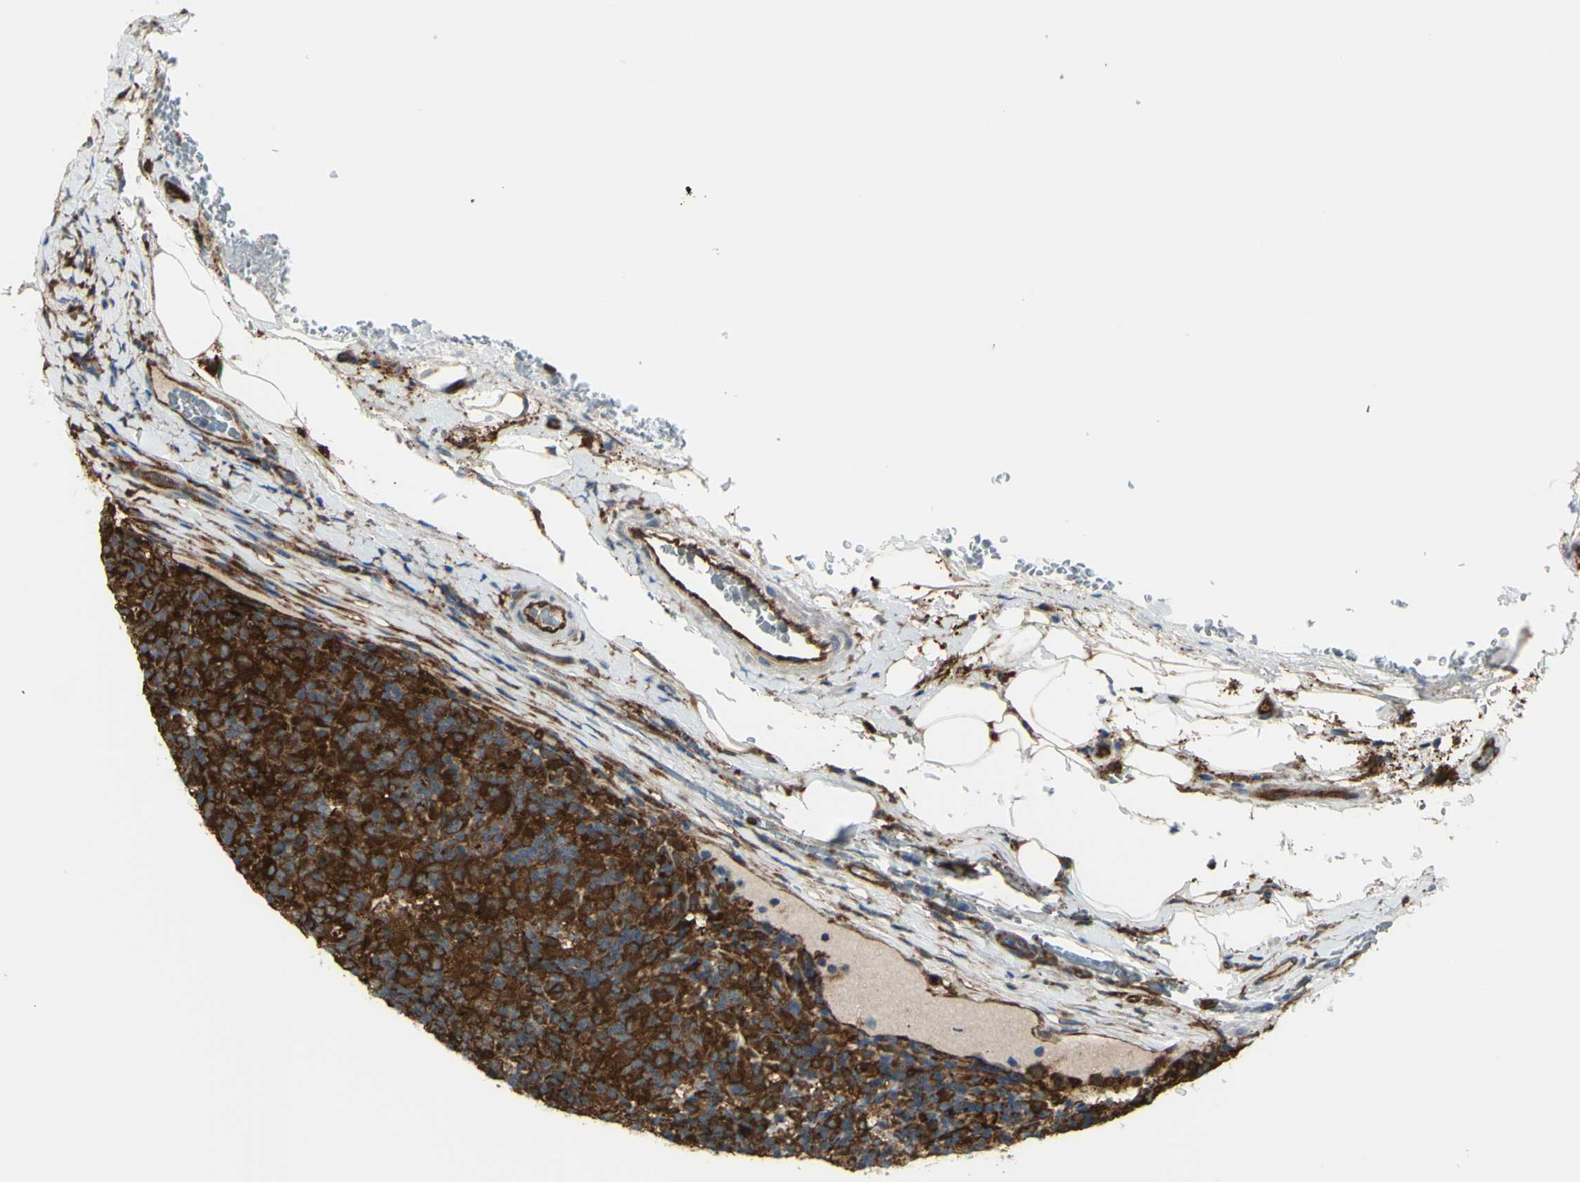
{"staining": {"intensity": "strong", "quantity": ">75%", "location": "cytoplasmic/membranous"}, "tissue": "lymphoma", "cell_type": "Tumor cells", "image_type": "cancer", "snomed": [{"axis": "morphology", "description": "Hodgkin's disease, NOS"}, {"axis": "topography", "description": "Lymph node"}], "caption": "IHC of lymphoma demonstrates high levels of strong cytoplasmic/membranous staining in about >75% of tumor cells. Using DAB (3,3'-diaminobenzidine) (brown) and hematoxylin (blue) stains, captured at high magnification using brightfield microscopy.", "gene": "IGSF9B", "patient": {"sex": "male", "age": 70}}